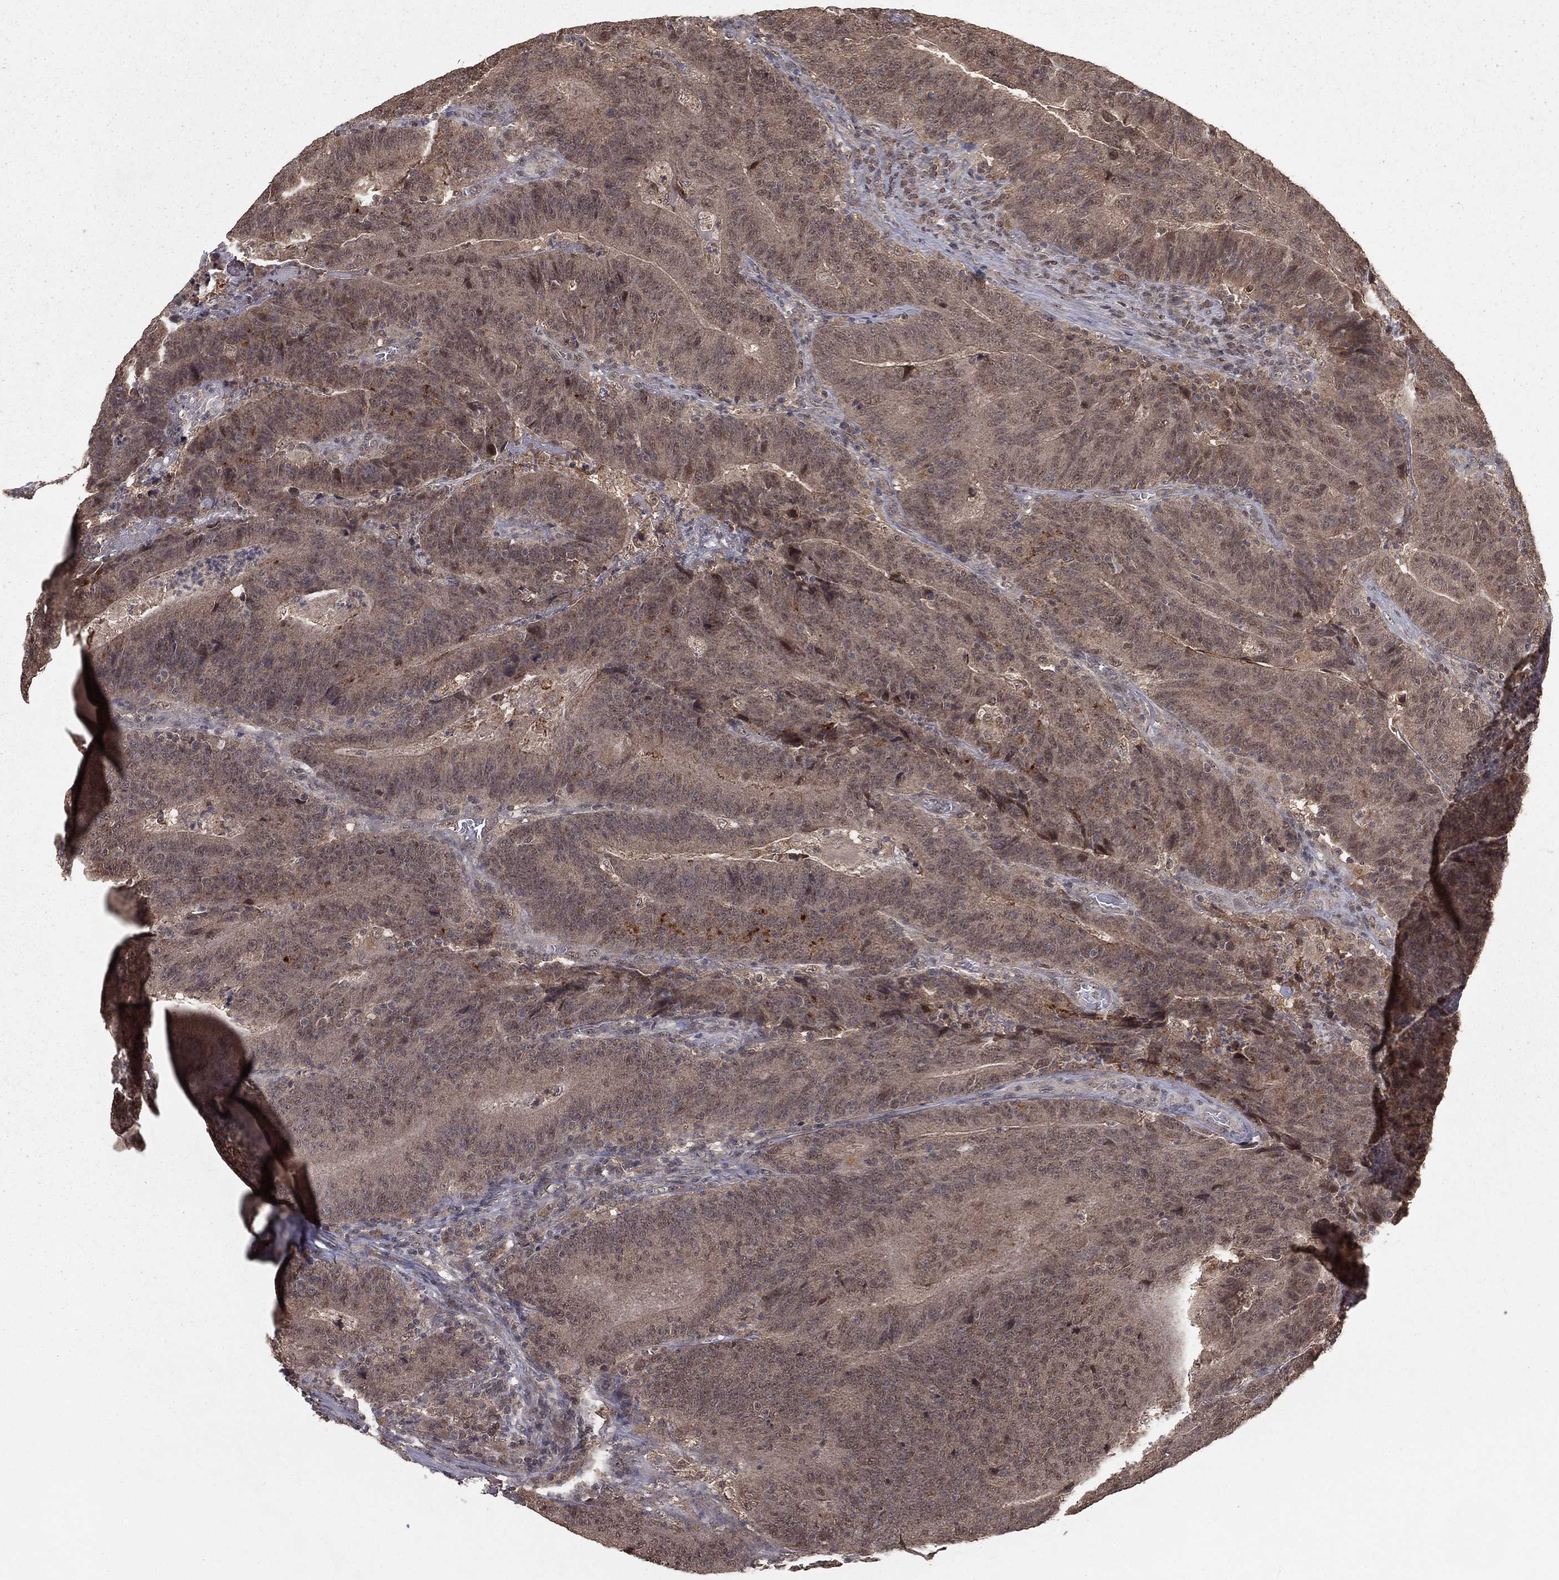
{"staining": {"intensity": "weak", "quantity": ">75%", "location": "cytoplasmic/membranous"}, "tissue": "colorectal cancer", "cell_type": "Tumor cells", "image_type": "cancer", "snomed": [{"axis": "morphology", "description": "Adenocarcinoma, NOS"}, {"axis": "topography", "description": "Colon"}], "caption": "The micrograph displays immunohistochemical staining of colorectal adenocarcinoma. There is weak cytoplasmic/membranous expression is present in approximately >75% of tumor cells. The staining was performed using DAB to visualize the protein expression in brown, while the nuclei were stained in blue with hematoxylin (Magnification: 20x).", "gene": "ZDHHC15", "patient": {"sex": "female", "age": 75}}